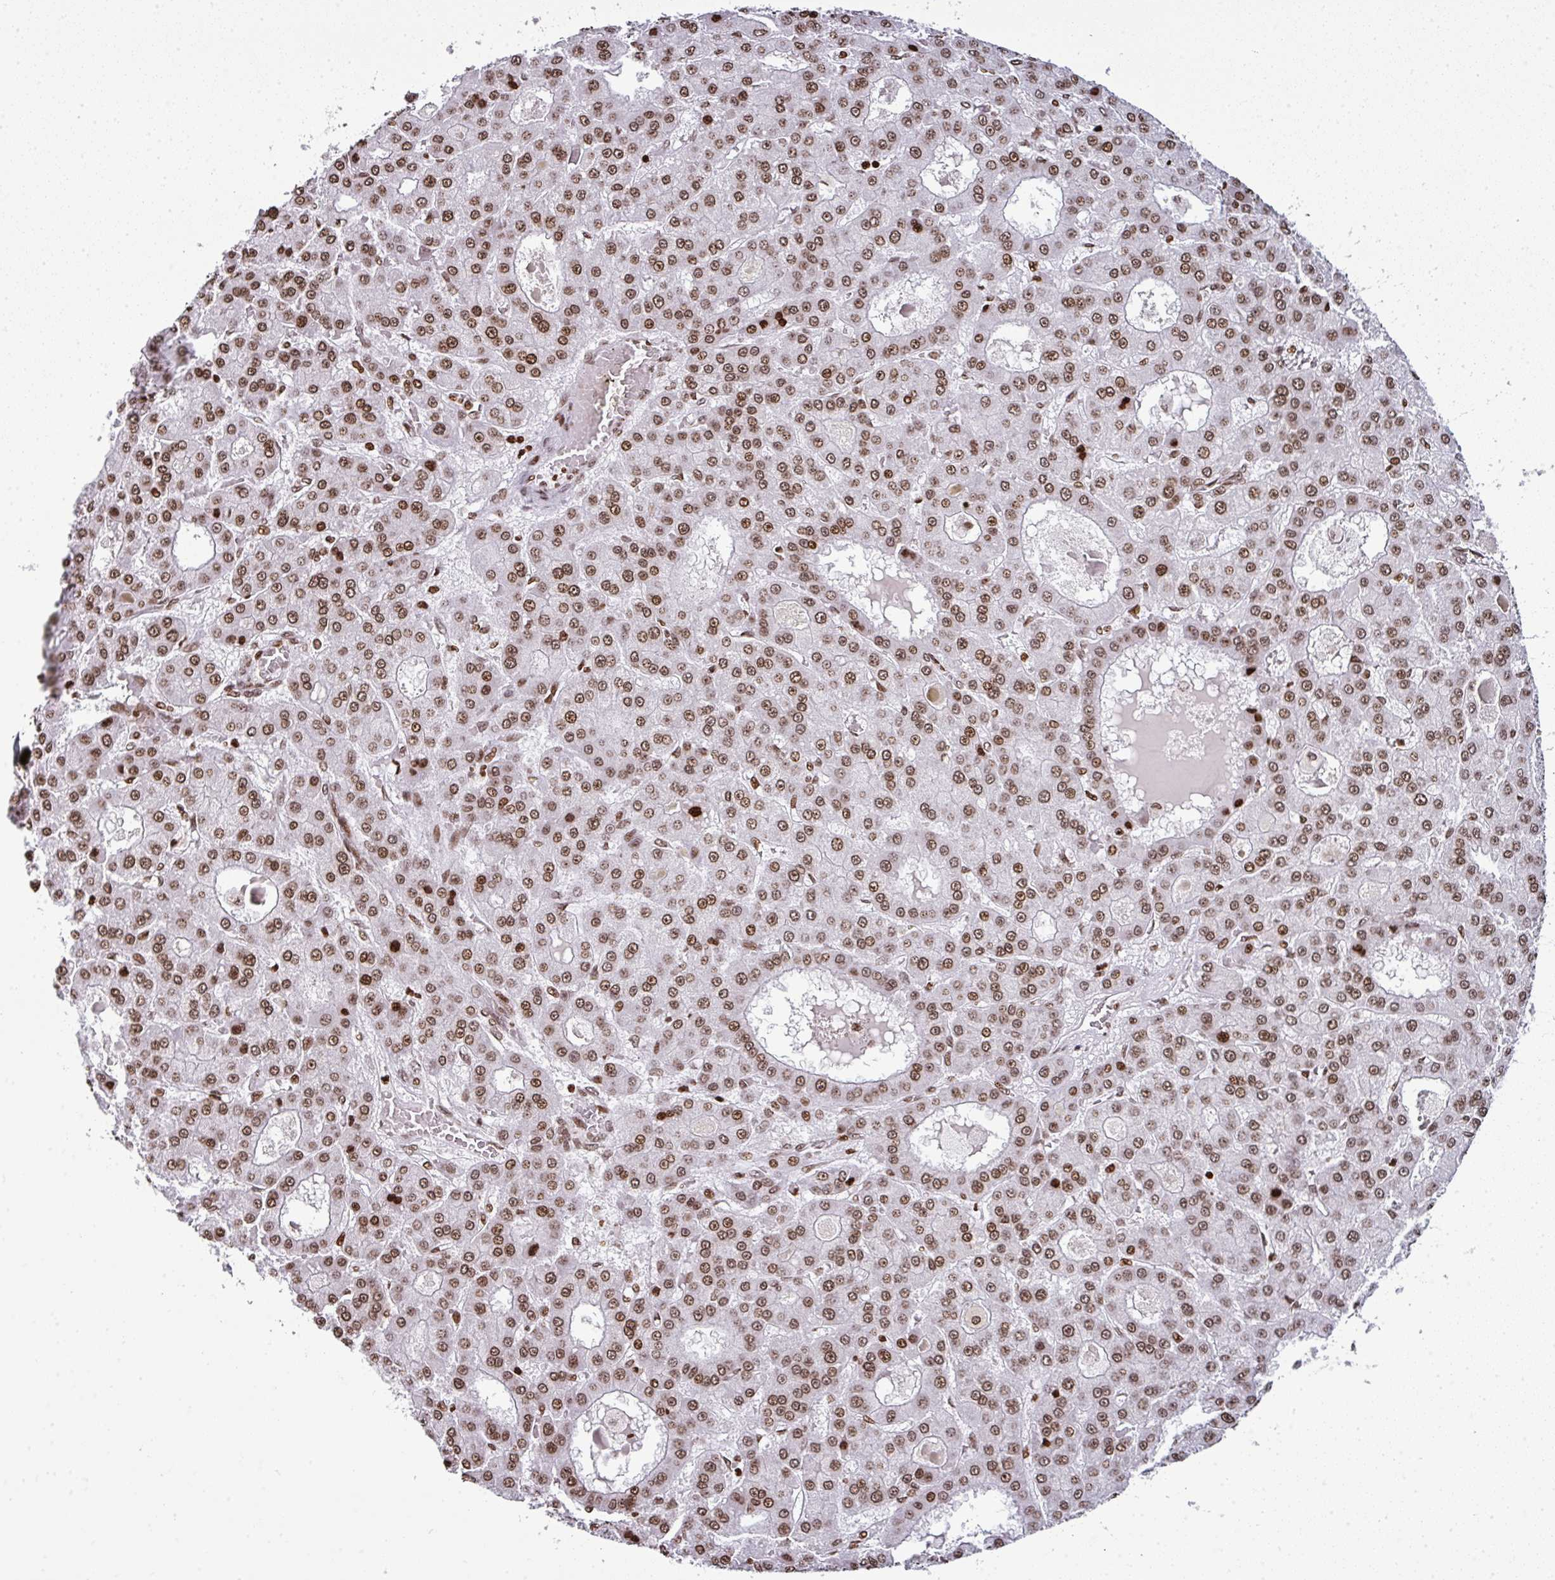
{"staining": {"intensity": "moderate", "quantity": ">75%", "location": "nuclear"}, "tissue": "liver cancer", "cell_type": "Tumor cells", "image_type": "cancer", "snomed": [{"axis": "morphology", "description": "Carcinoma, Hepatocellular, NOS"}, {"axis": "topography", "description": "Liver"}], "caption": "Protein analysis of liver cancer (hepatocellular carcinoma) tissue exhibits moderate nuclear positivity in about >75% of tumor cells.", "gene": "RASL11A", "patient": {"sex": "male", "age": 70}}